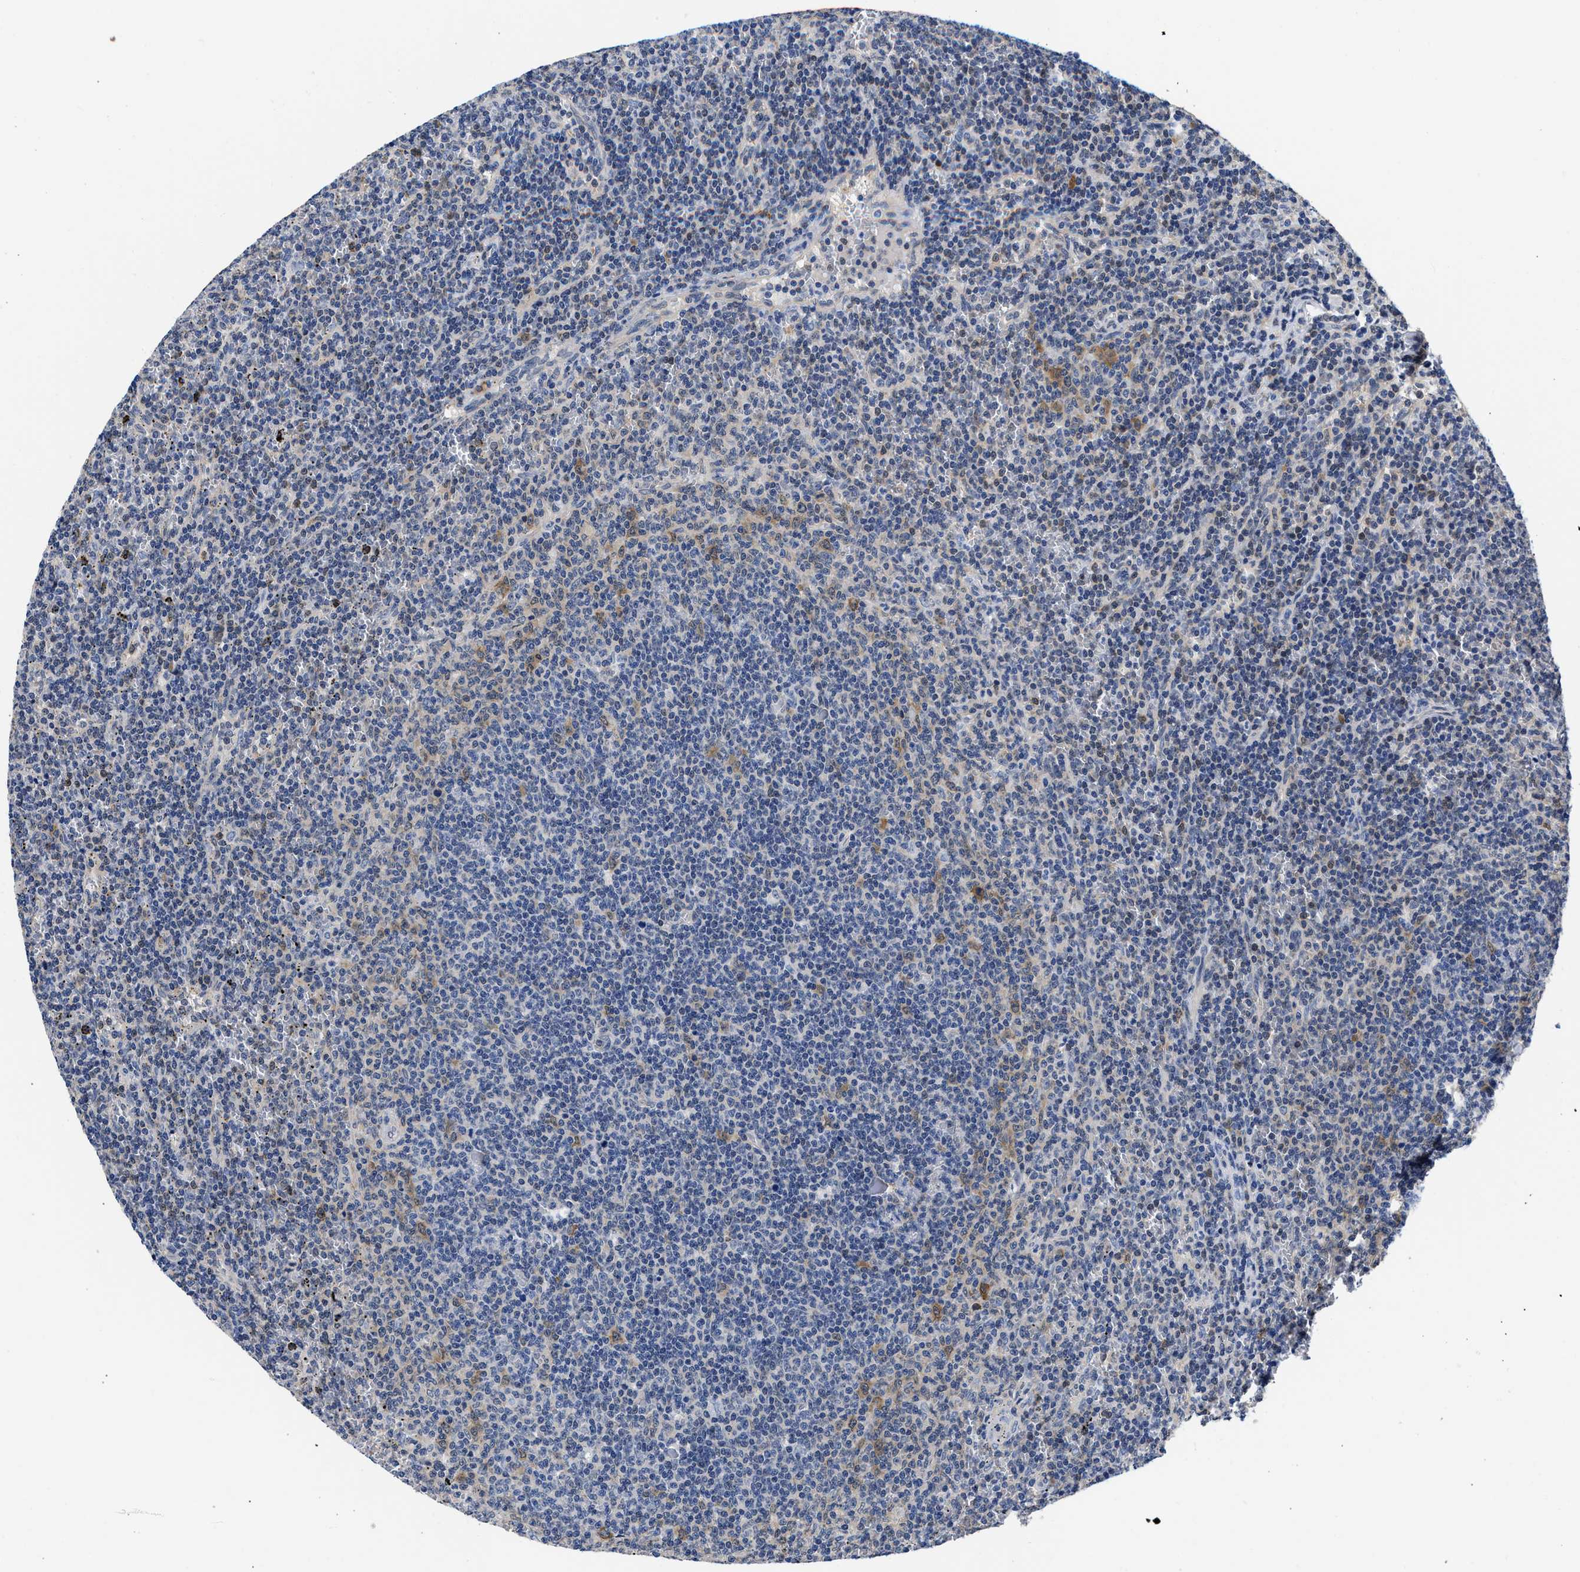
{"staining": {"intensity": "weak", "quantity": "<25%", "location": "cytoplasmic/membranous"}, "tissue": "lymphoma", "cell_type": "Tumor cells", "image_type": "cancer", "snomed": [{"axis": "morphology", "description": "Malignant lymphoma, non-Hodgkin's type, Low grade"}, {"axis": "topography", "description": "Spleen"}], "caption": "DAB immunohistochemical staining of human malignant lymphoma, non-Hodgkin's type (low-grade) shows no significant expression in tumor cells. (Immunohistochemistry, brightfield microscopy, high magnification).", "gene": "XPO5", "patient": {"sex": "female", "age": 50}}